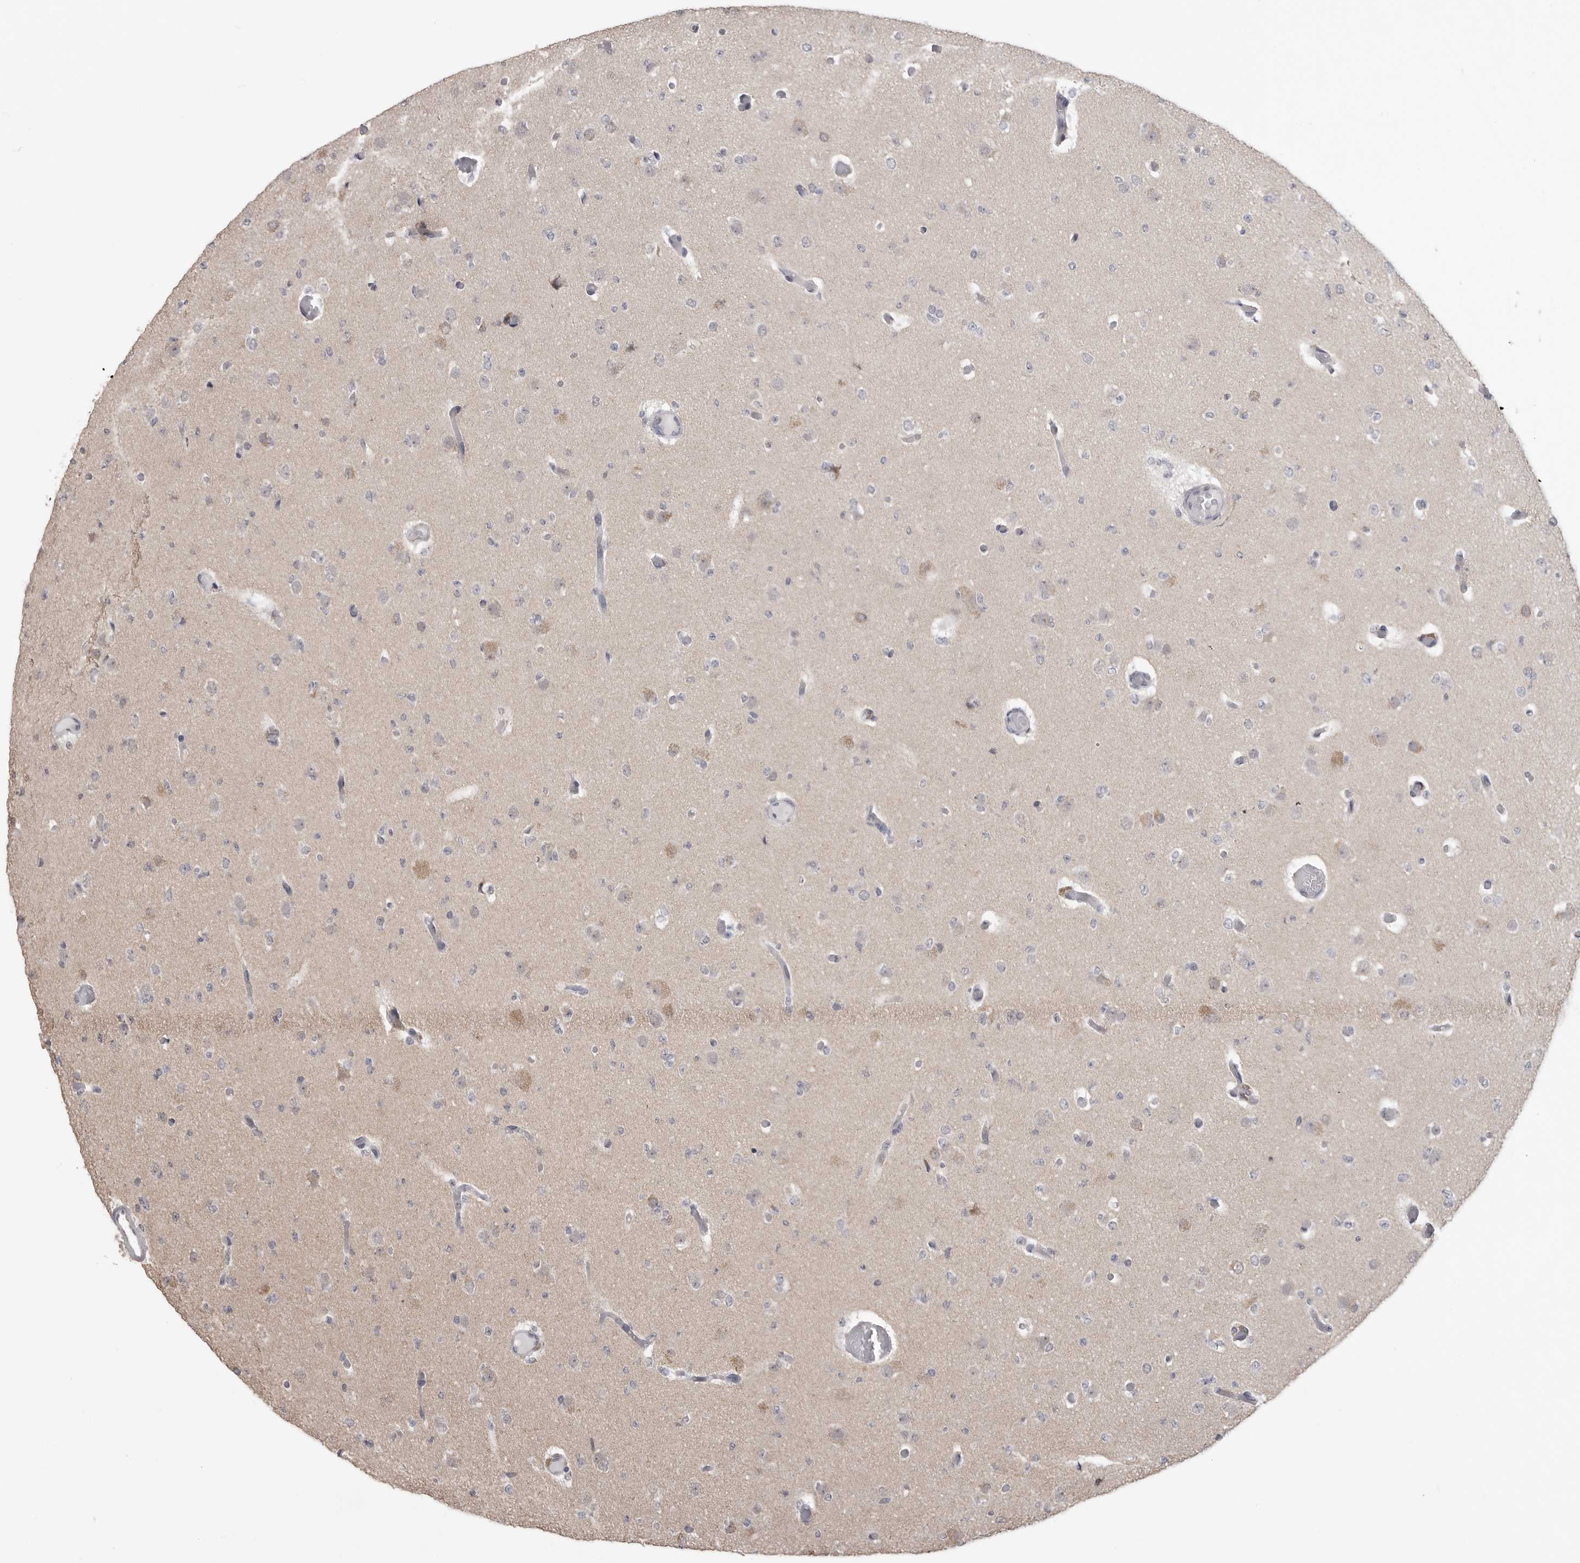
{"staining": {"intensity": "negative", "quantity": "none", "location": "none"}, "tissue": "glioma", "cell_type": "Tumor cells", "image_type": "cancer", "snomed": [{"axis": "morphology", "description": "Glioma, malignant, Low grade"}, {"axis": "topography", "description": "Brain"}], "caption": "High power microscopy image of an IHC micrograph of glioma, revealing no significant positivity in tumor cells.", "gene": "SMARCC1", "patient": {"sex": "female", "age": 22}}